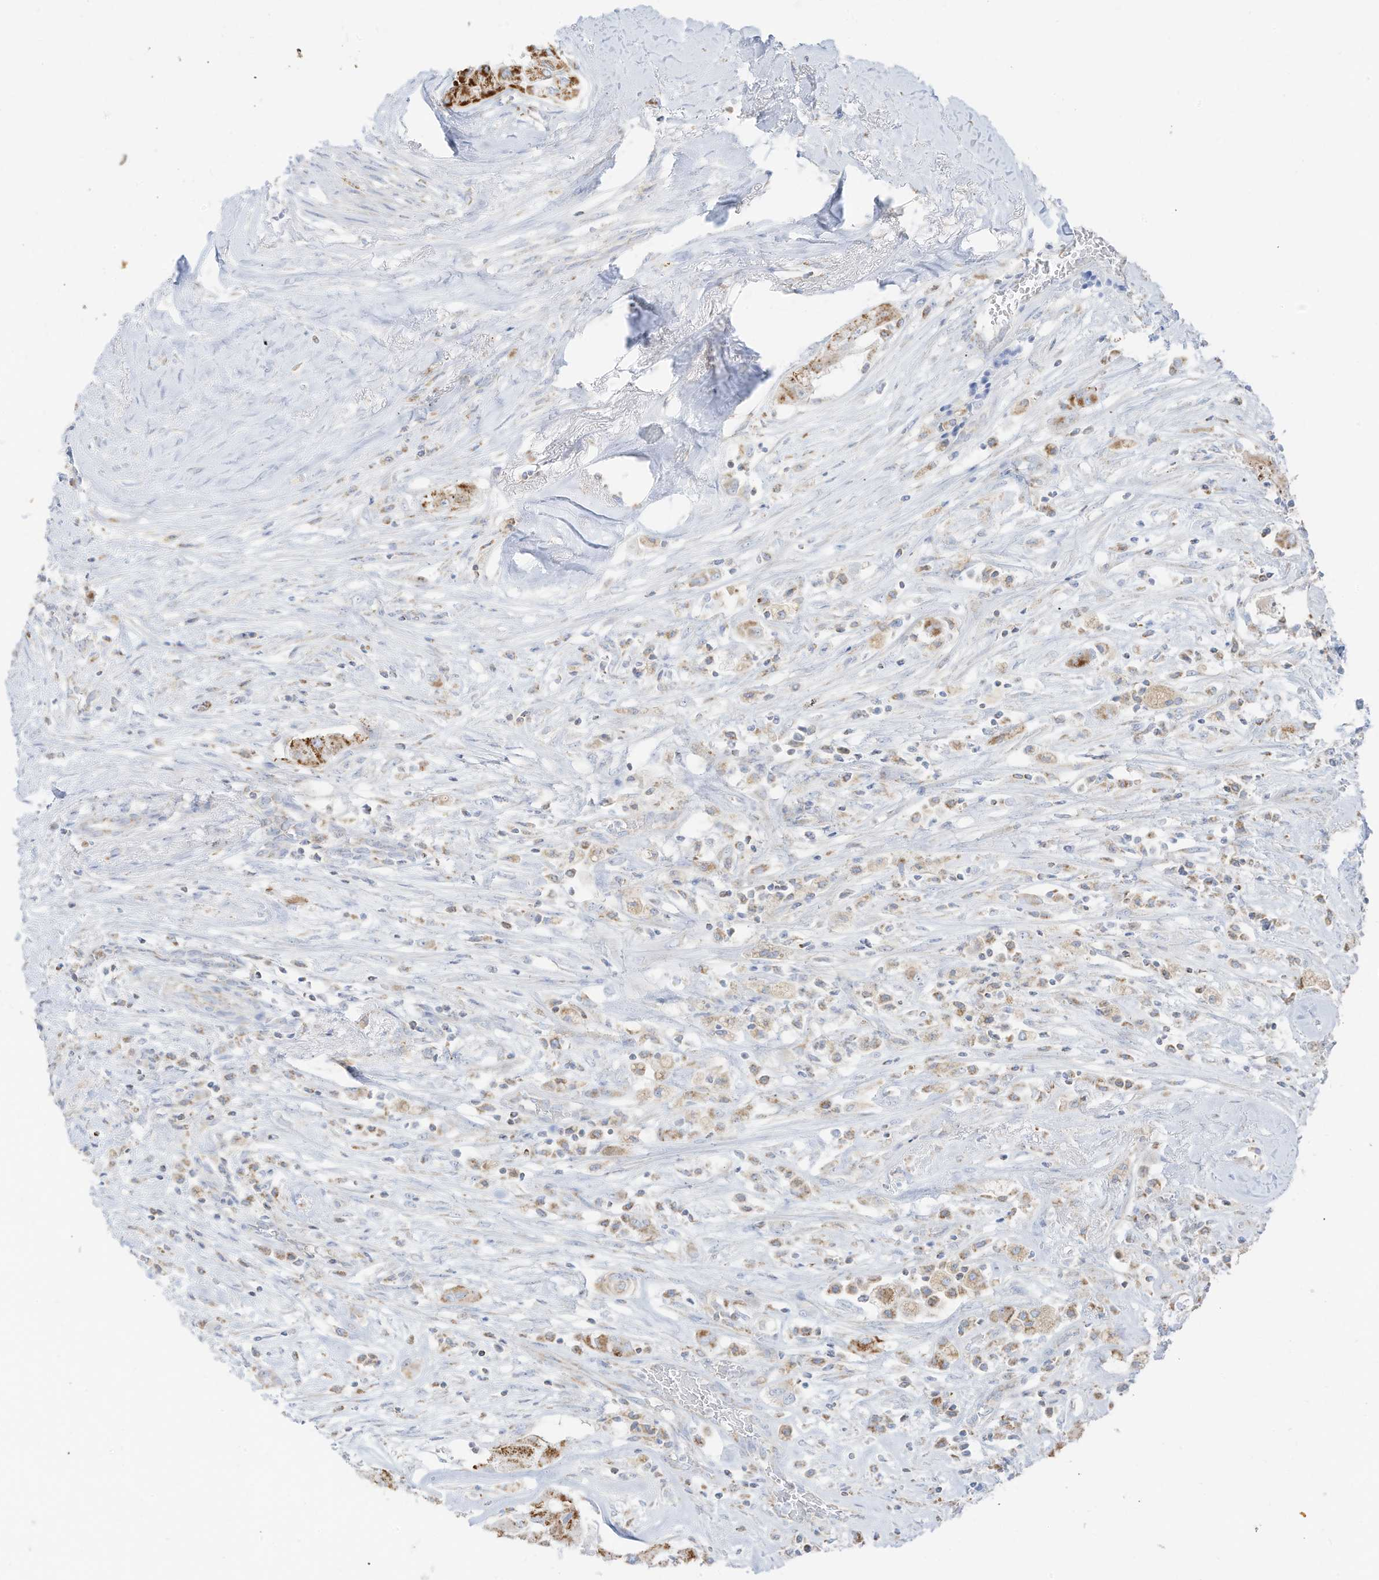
{"staining": {"intensity": "strong", "quantity": ">75%", "location": "cytoplasmic/membranous"}, "tissue": "thyroid cancer", "cell_type": "Tumor cells", "image_type": "cancer", "snomed": [{"axis": "morphology", "description": "Papillary adenocarcinoma, NOS"}, {"axis": "topography", "description": "Thyroid gland"}], "caption": "Strong cytoplasmic/membranous expression for a protein is present in approximately >75% of tumor cells of thyroid cancer (papillary adenocarcinoma) using immunohistochemistry.", "gene": "ETHE1", "patient": {"sex": "female", "age": 59}}